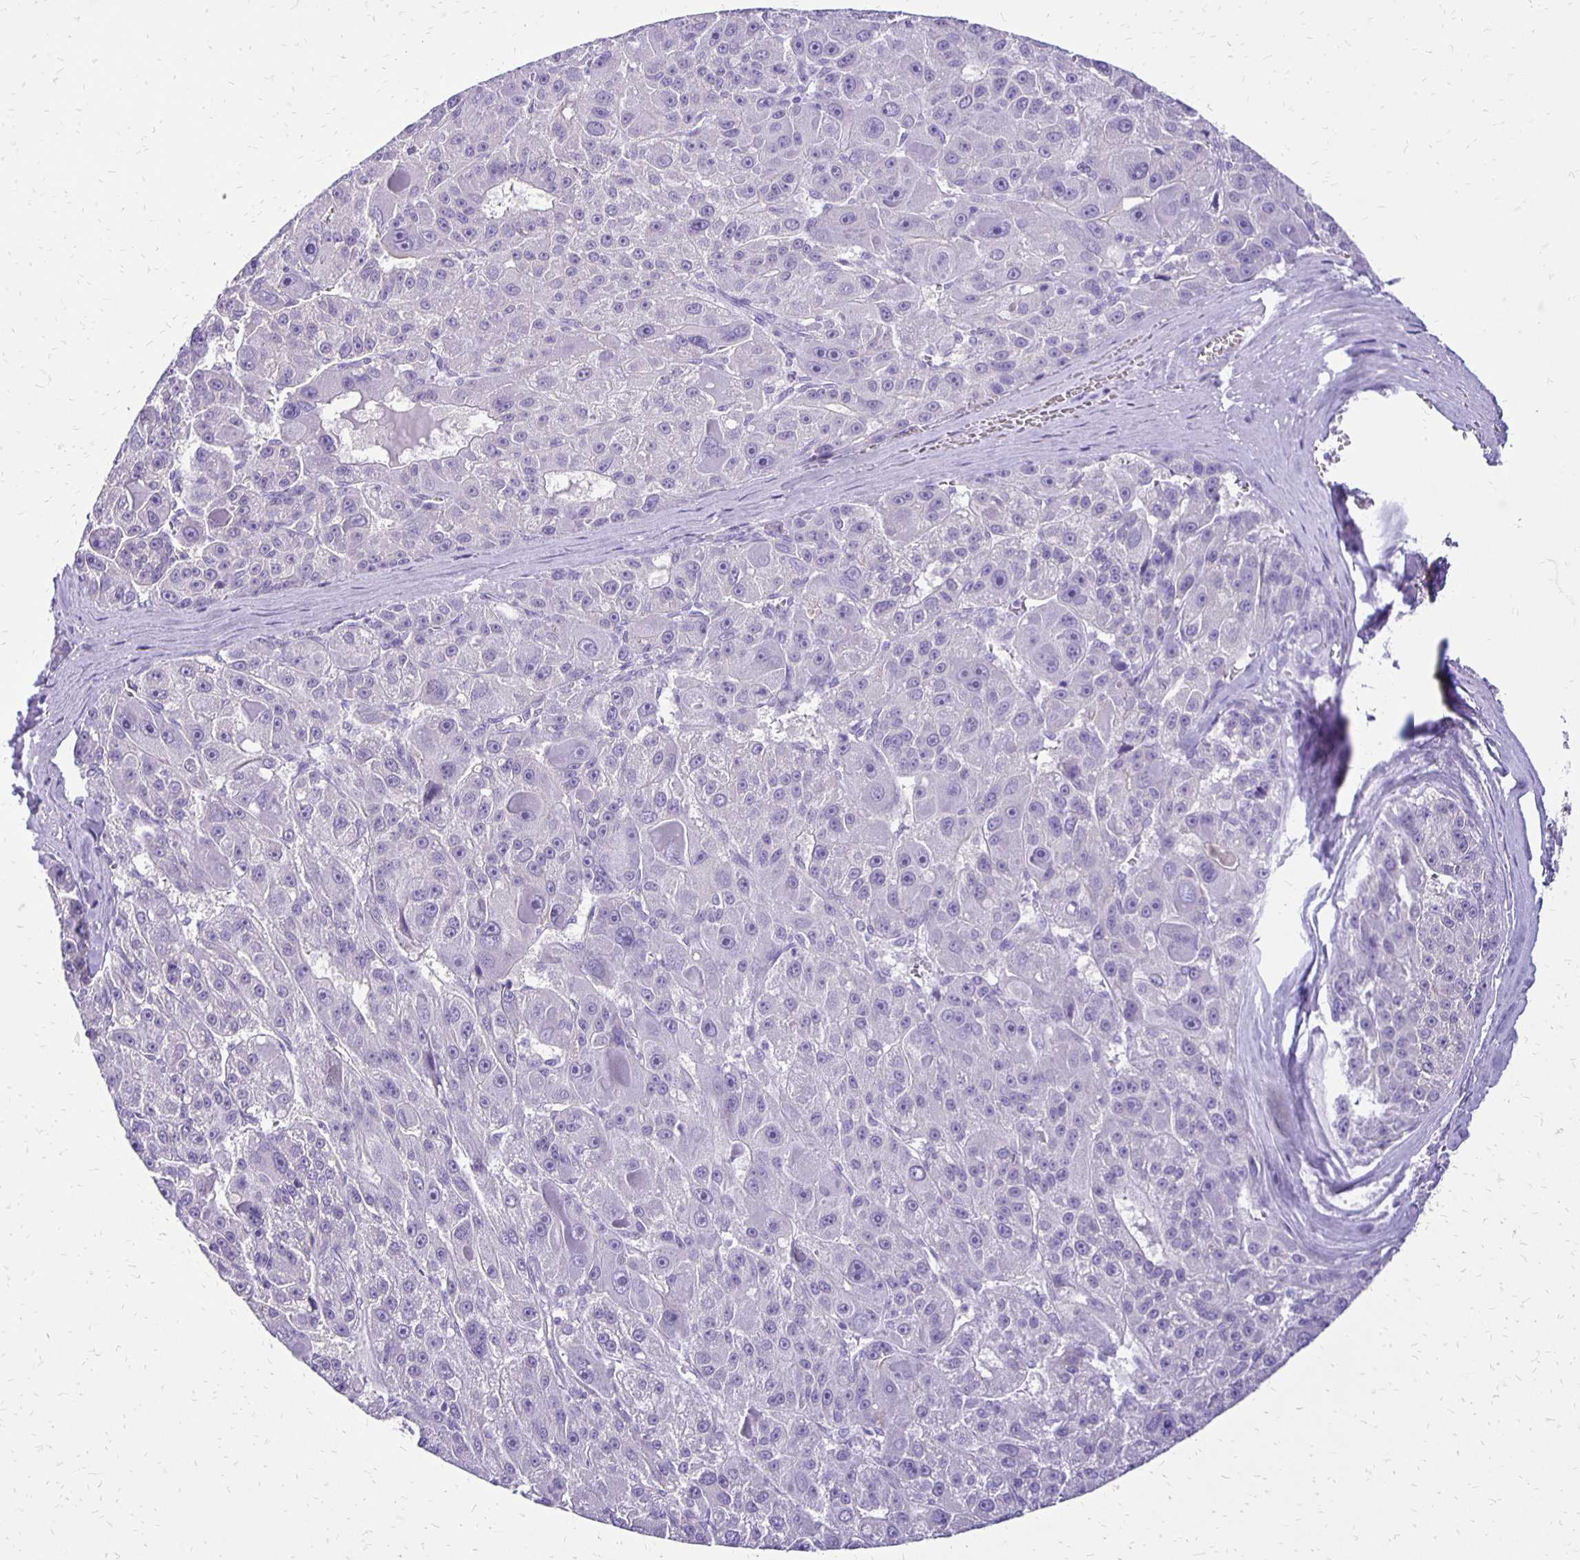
{"staining": {"intensity": "negative", "quantity": "none", "location": "none"}, "tissue": "liver cancer", "cell_type": "Tumor cells", "image_type": "cancer", "snomed": [{"axis": "morphology", "description": "Carcinoma, Hepatocellular, NOS"}, {"axis": "topography", "description": "Liver"}], "caption": "Tumor cells show no significant protein expression in liver cancer.", "gene": "ANKRD45", "patient": {"sex": "male", "age": 76}}